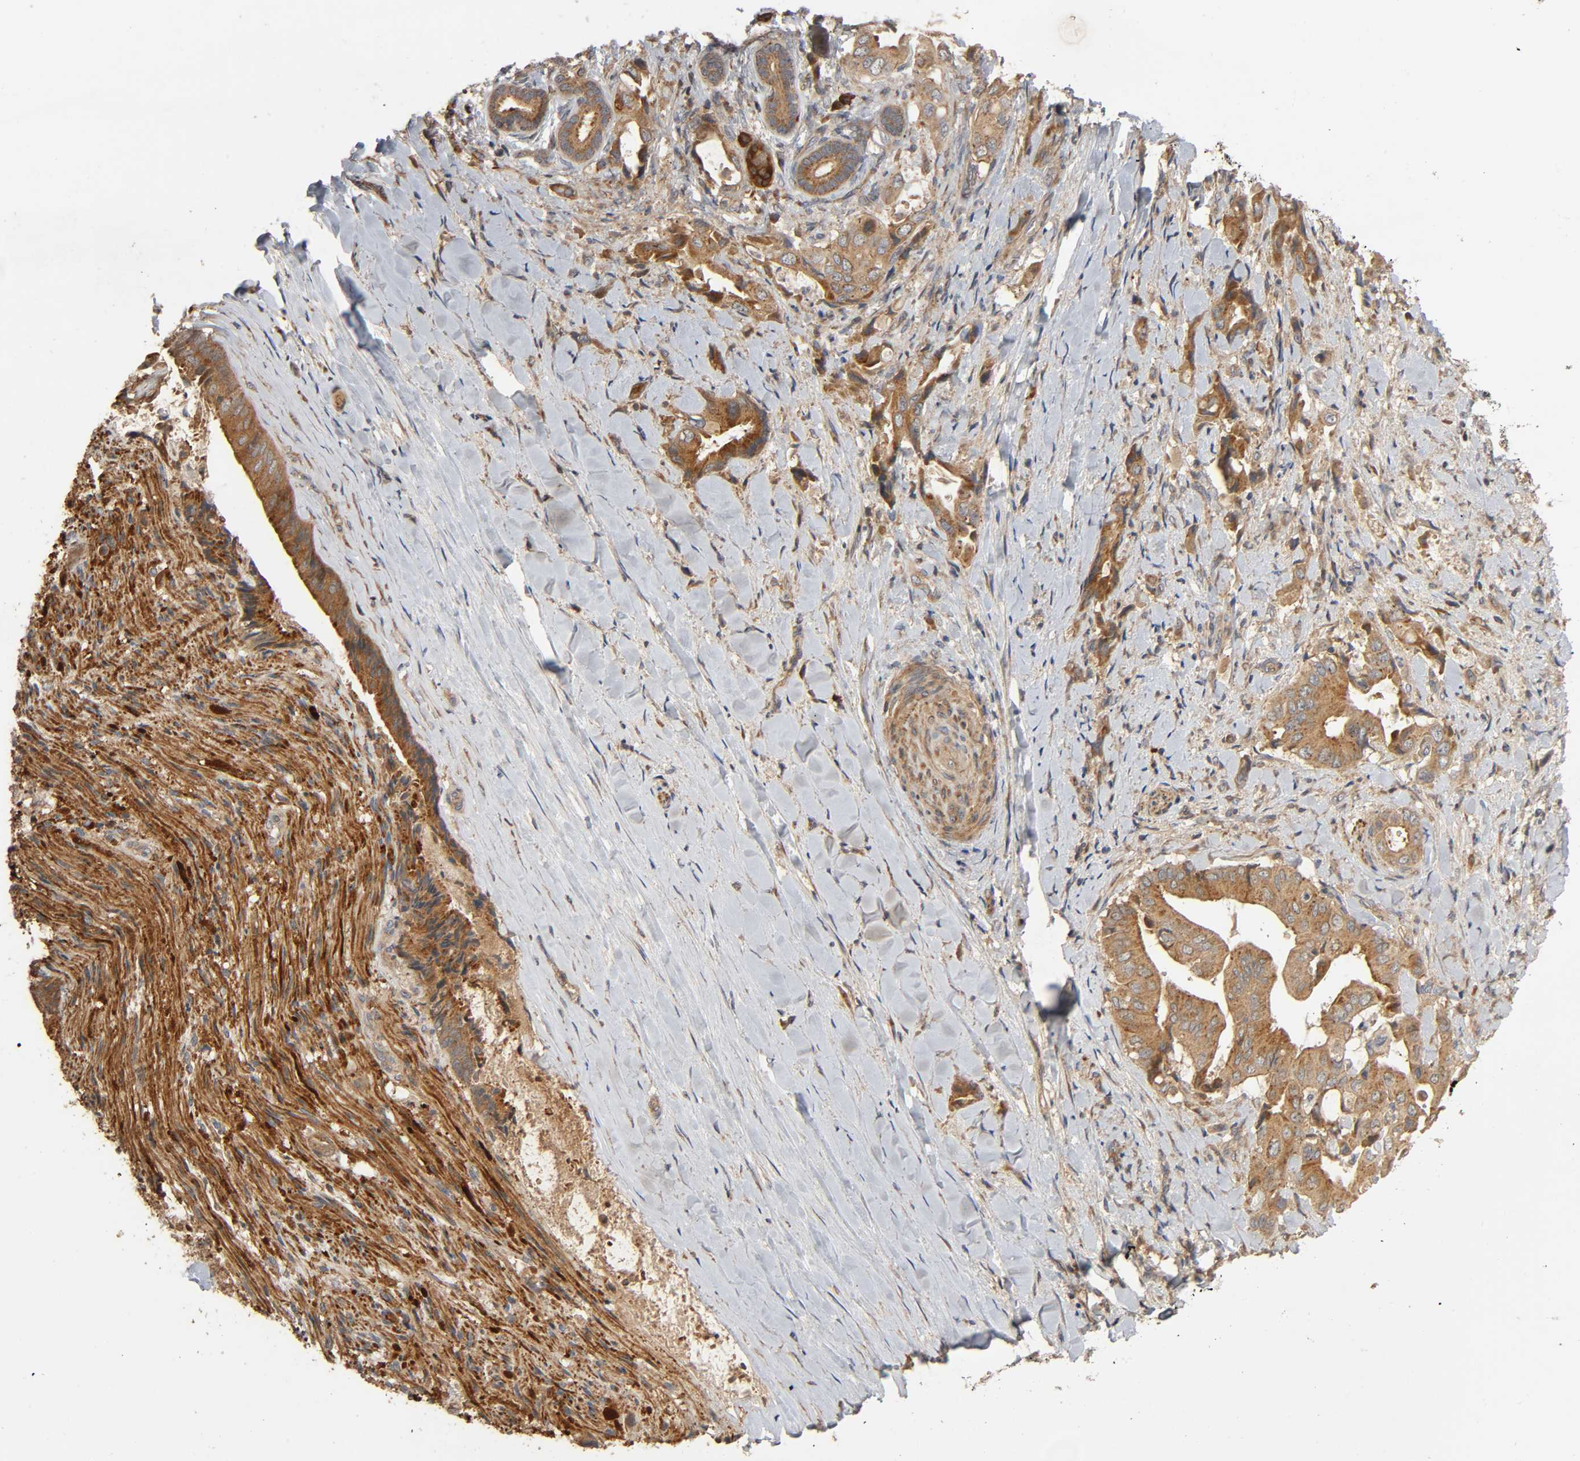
{"staining": {"intensity": "moderate", "quantity": ">75%", "location": "cytoplasmic/membranous"}, "tissue": "liver cancer", "cell_type": "Tumor cells", "image_type": "cancer", "snomed": [{"axis": "morphology", "description": "Cholangiocarcinoma"}, {"axis": "topography", "description": "Liver"}], "caption": "Immunohistochemistry (IHC) histopathology image of neoplastic tissue: human liver cholangiocarcinoma stained using immunohistochemistry exhibits medium levels of moderate protein expression localized specifically in the cytoplasmic/membranous of tumor cells, appearing as a cytoplasmic/membranous brown color.", "gene": "SGSM1", "patient": {"sex": "male", "age": 58}}